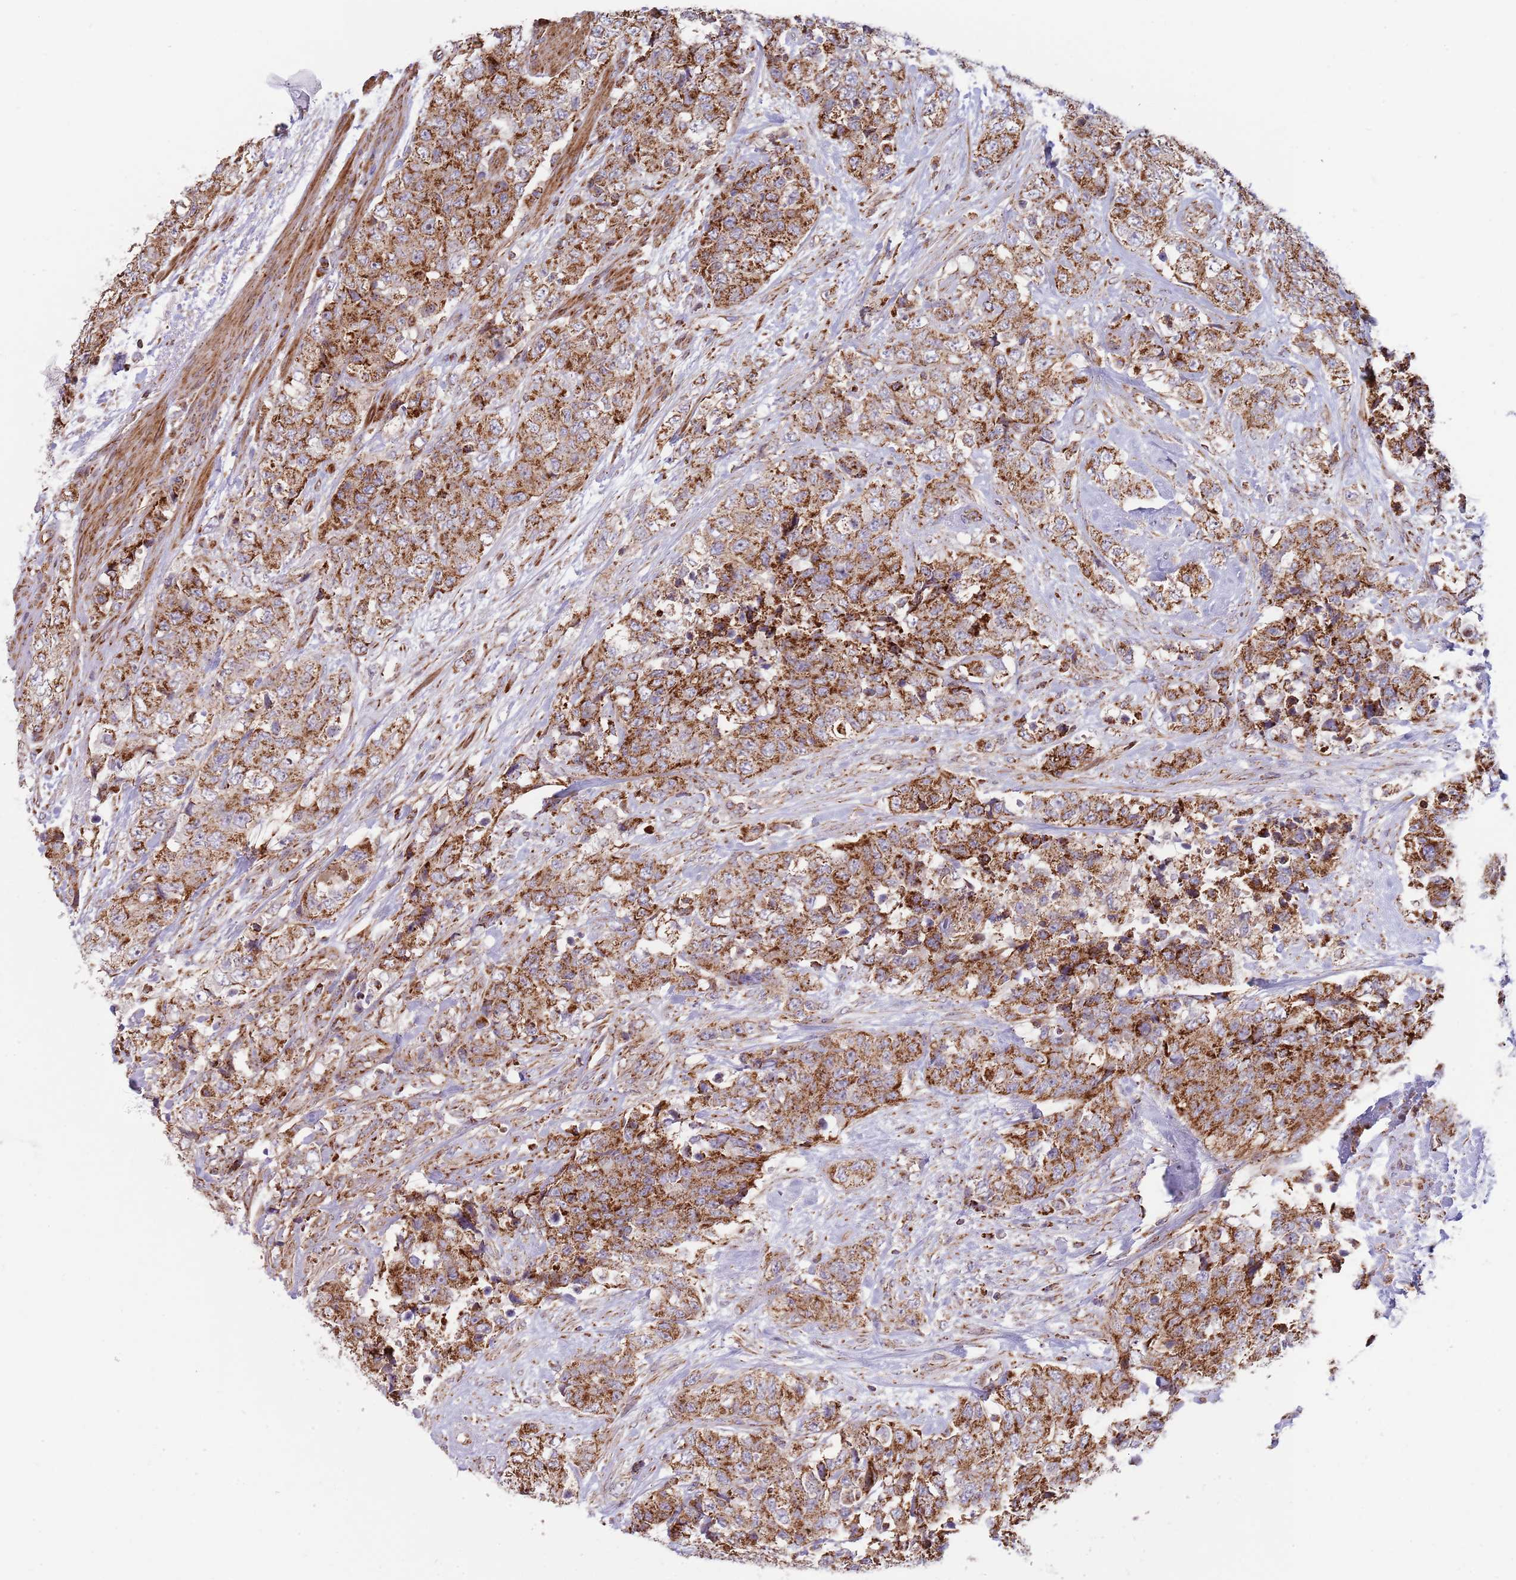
{"staining": {"intensity": "strong", "quantity": ">75%", "location": "cytoplasmic/membranous"}, "tissue": "urothelial cancer", "cell_type": "Tumor cells", "image_type": "cancer", "snomed": [{"axis": "morphology", "description": "Urothelial carcinoma, High grade"}, {"axis": "topography", "description": "Urinary bladder"}], "caption": "Strong cytoplasmic/membranous protein positivity is identified in about >75% of tumor cells in urothelial cancer. (brown staining indicates protein expression, while blue staining denotes nuclei).", "gene": "ATP5PD", "patient": {"sex": "female", "age": 78}}